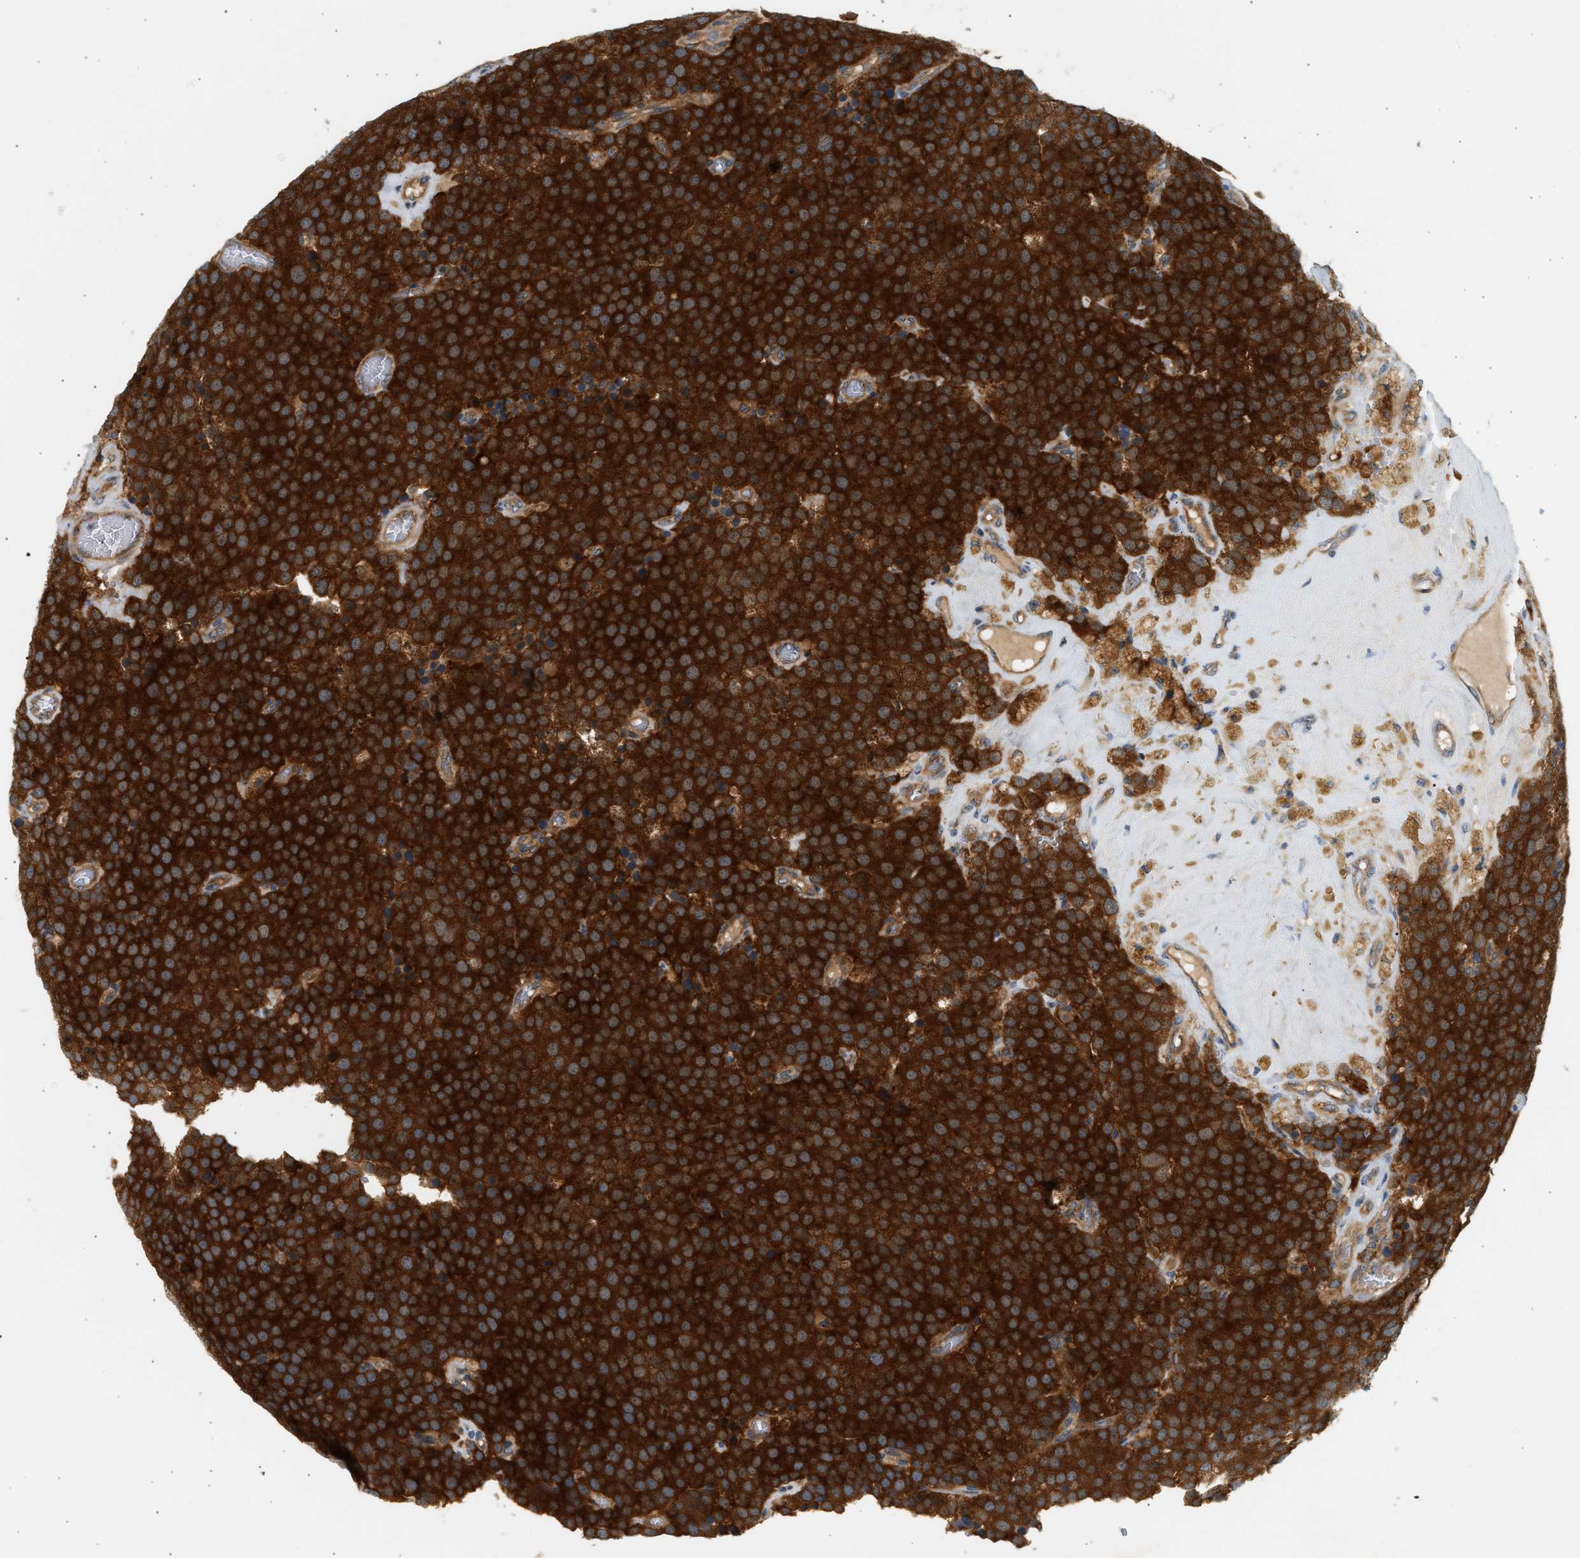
{"staining": {"intensity": "strong", "quantity": ">75%", "location": "cytoplasmic/membranous"}, "tissue": "testis cancer", "cell_type": "Tumor cells", "image_type": "cancer", "snomed": [{"axis": "morphology", "description": "Normal tissue, NOS"}, {"axis": "morphology", "description": "Seminoma, NOS"}, {"axis": "topography", "description": "Testis"}], "caption": "Immunohistochemical staining of testis cancer (seminoma) demonstrates high levels of strong cytoplasmic/membranous protein positivity in about >75% of tumor cells. (Stains: DAB in brown, nuclei in blue, Microscopy: brightfield microscopy at high magnification).", "gene": "PAFAH1B1", "patient": {"sex": "male", "age": 71}}